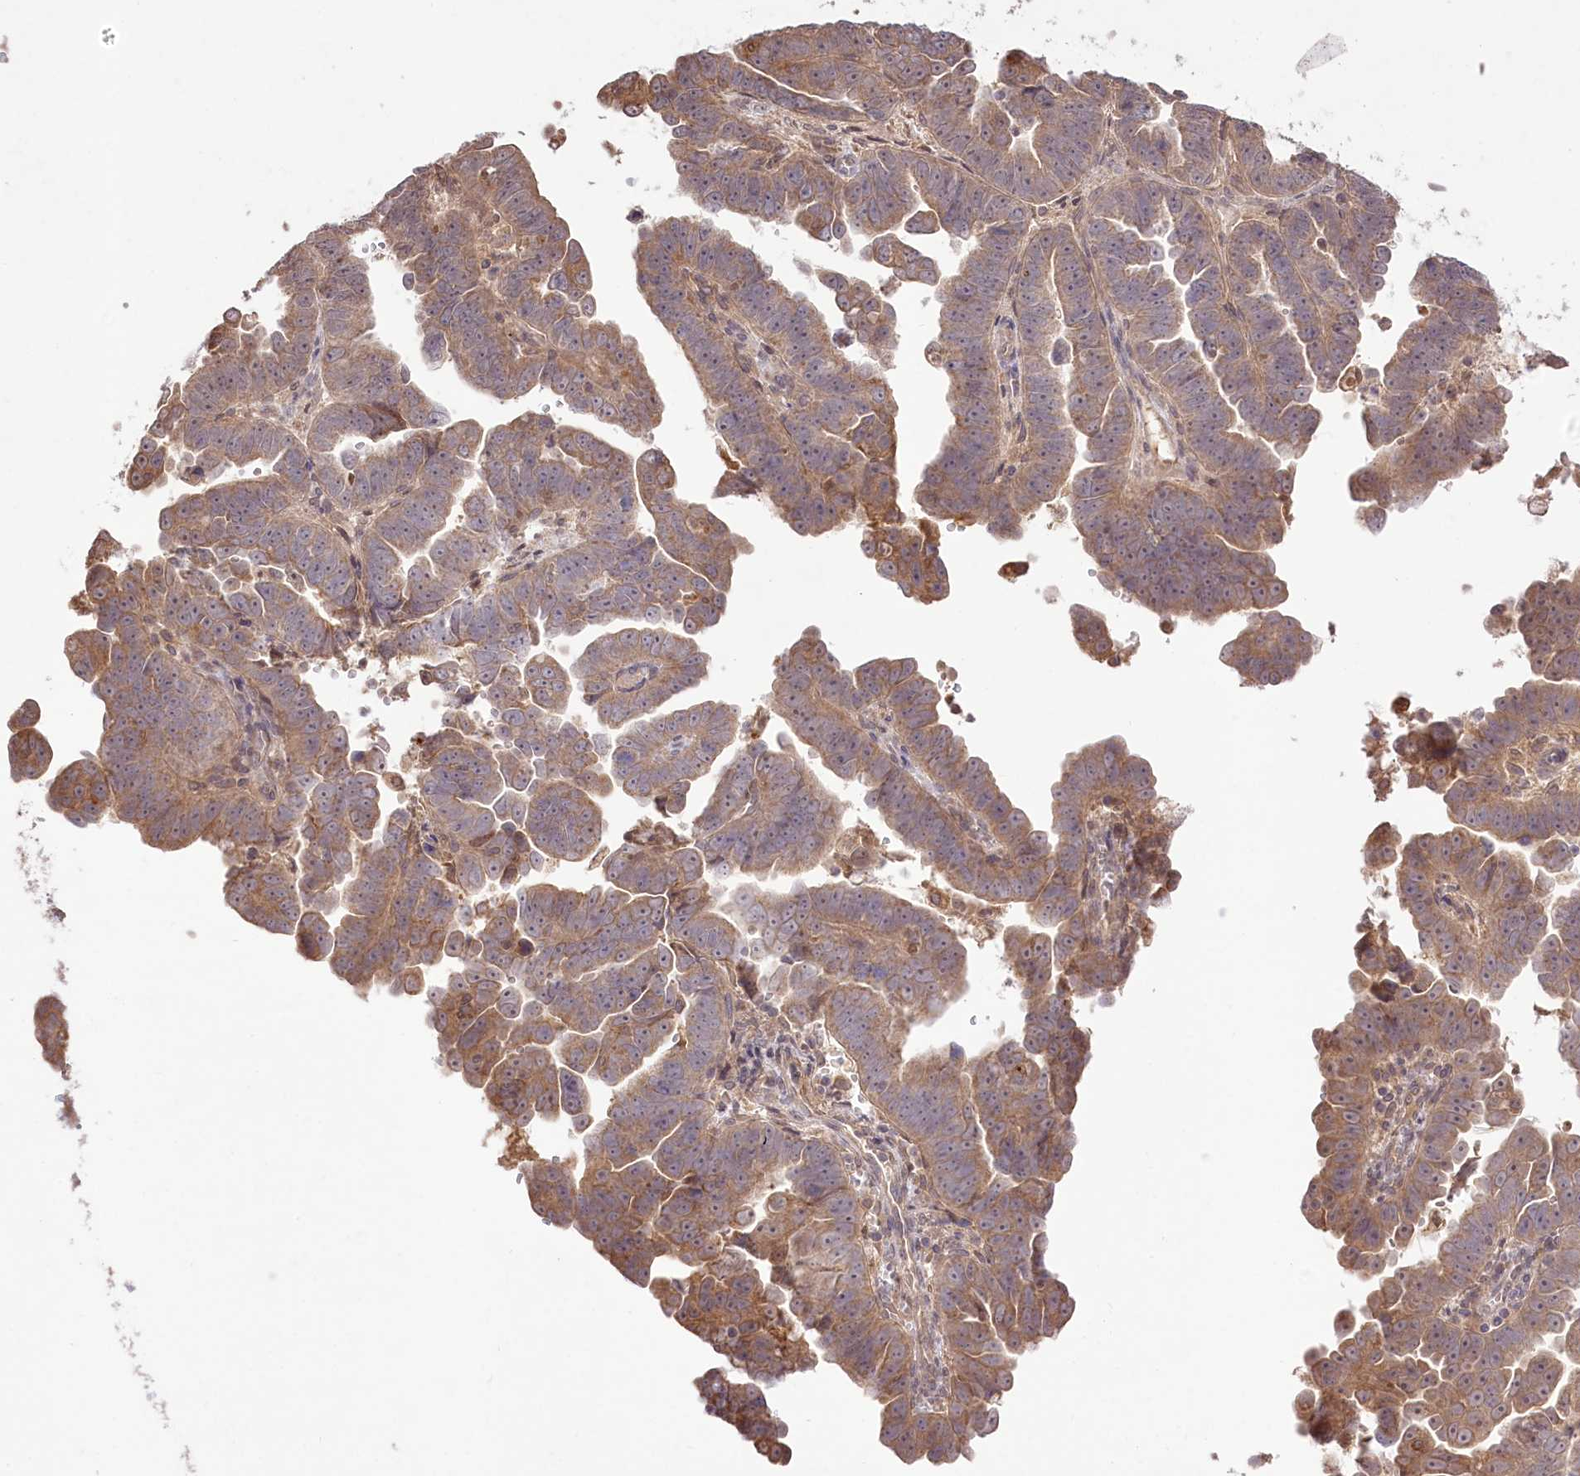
{"staining": {"intensity": "moderate", "quantity": ">75%", "location": "cytoplasmic/membranous"}, "tissue": "endometrial cancer", "cell_type": "Tumor cells", "image_type": "cancer", "snomed": [{"axis": "morphology", "description": "Adenocarcinoma, NOS"}, {"axis": "topography", "description": "Endometrium"}], "caption": "Endometrial cancer stained with IHC reveals moderate cytoplasmic/membranous positivity in about >75% of tumor cells.", "gene": "HELT", "patient": {"sex": "female", "age": 75}}